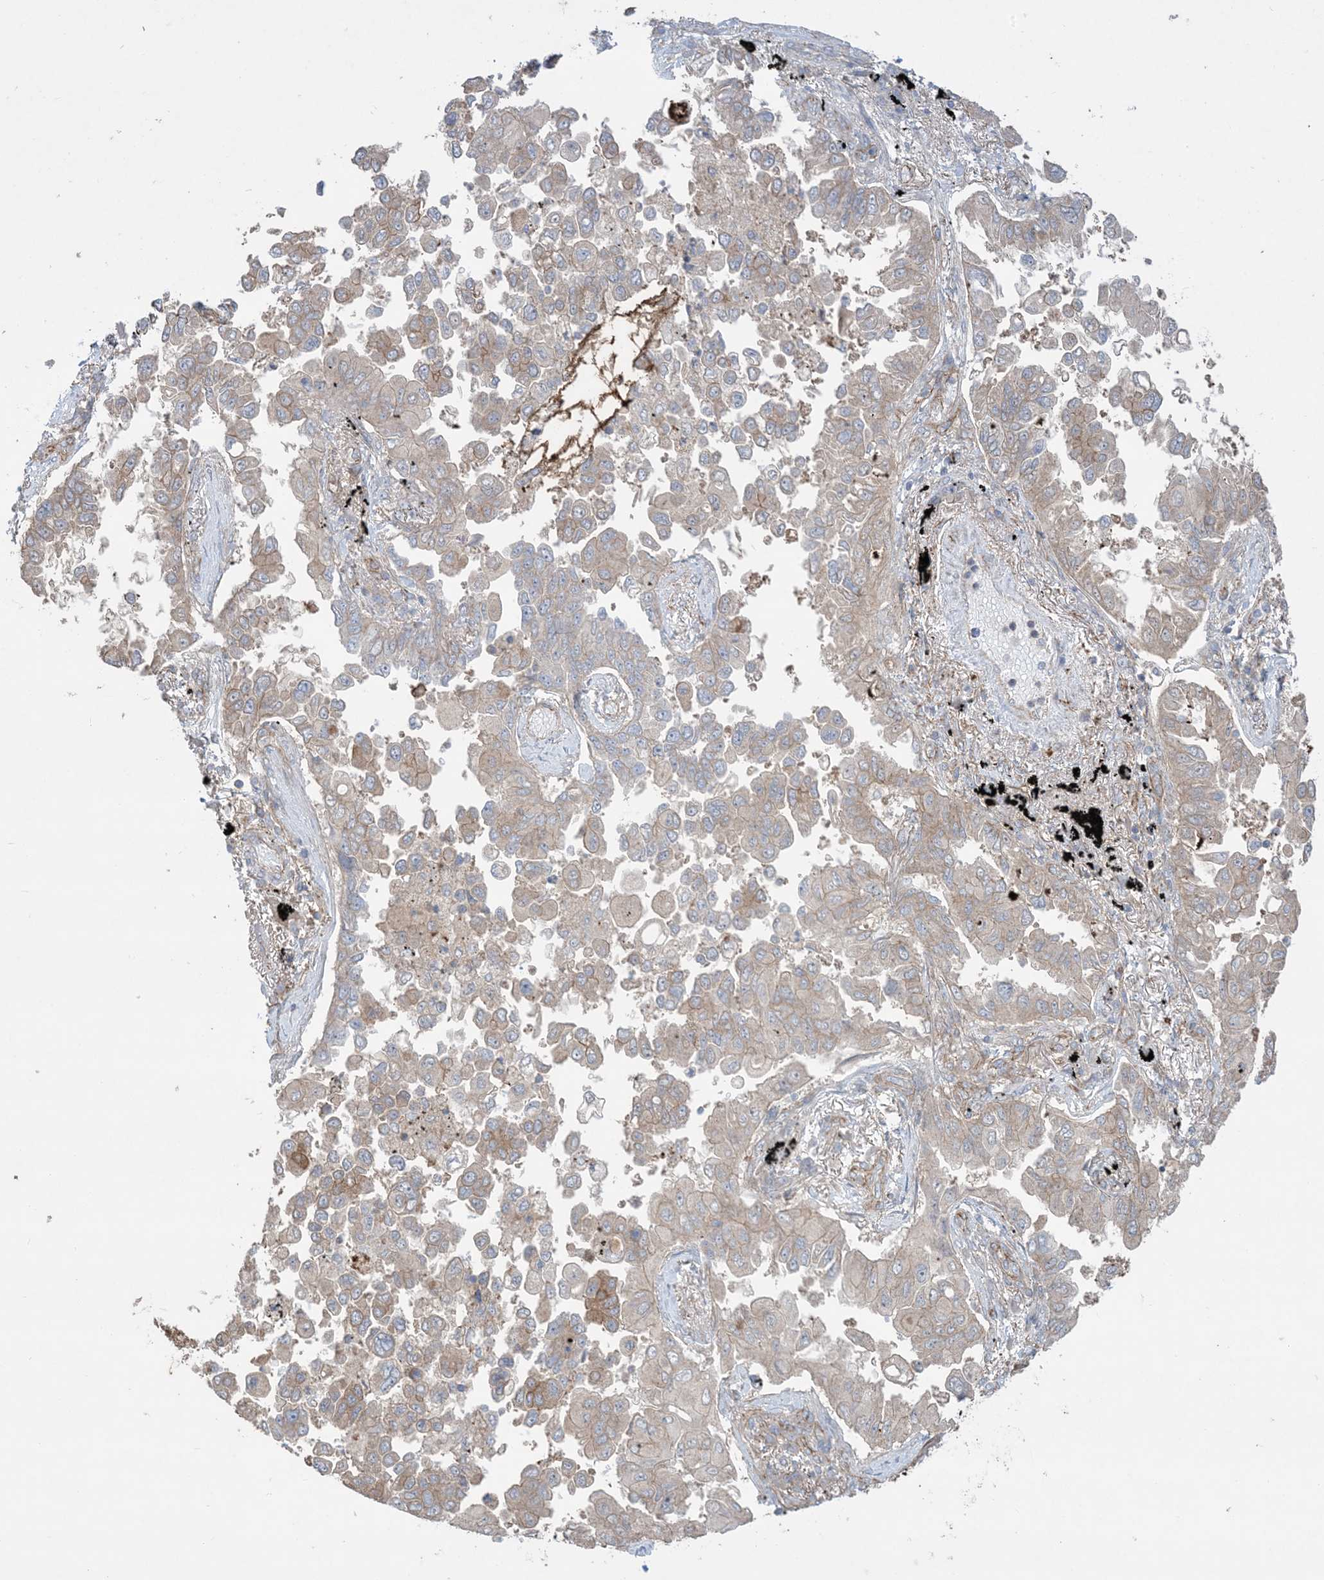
{"staining": {"intensity": "weak", "quantity": ">75%", "location": "cytoplasmic/membranous"}, "tissue": "lung cancer", "cell_type": "Tumor cells", "image_type": "cancer", "snomed": [{"axis": "morphology", "description": "Adenocarcinoma, NOS"}, {"axis": "topography", "description": "Lung"}], "caption": "A histopathology image of lung cancer stained for a protein demonstrates weak cytoplasmic/membranous brown staining in tumor cells. (Stains: DAB in brown, nuclei in blue, Microscopy: brightfield microscopy at high magnification).", "gene": "CCNY", "patient": {"sex": "female", "age": 67}}